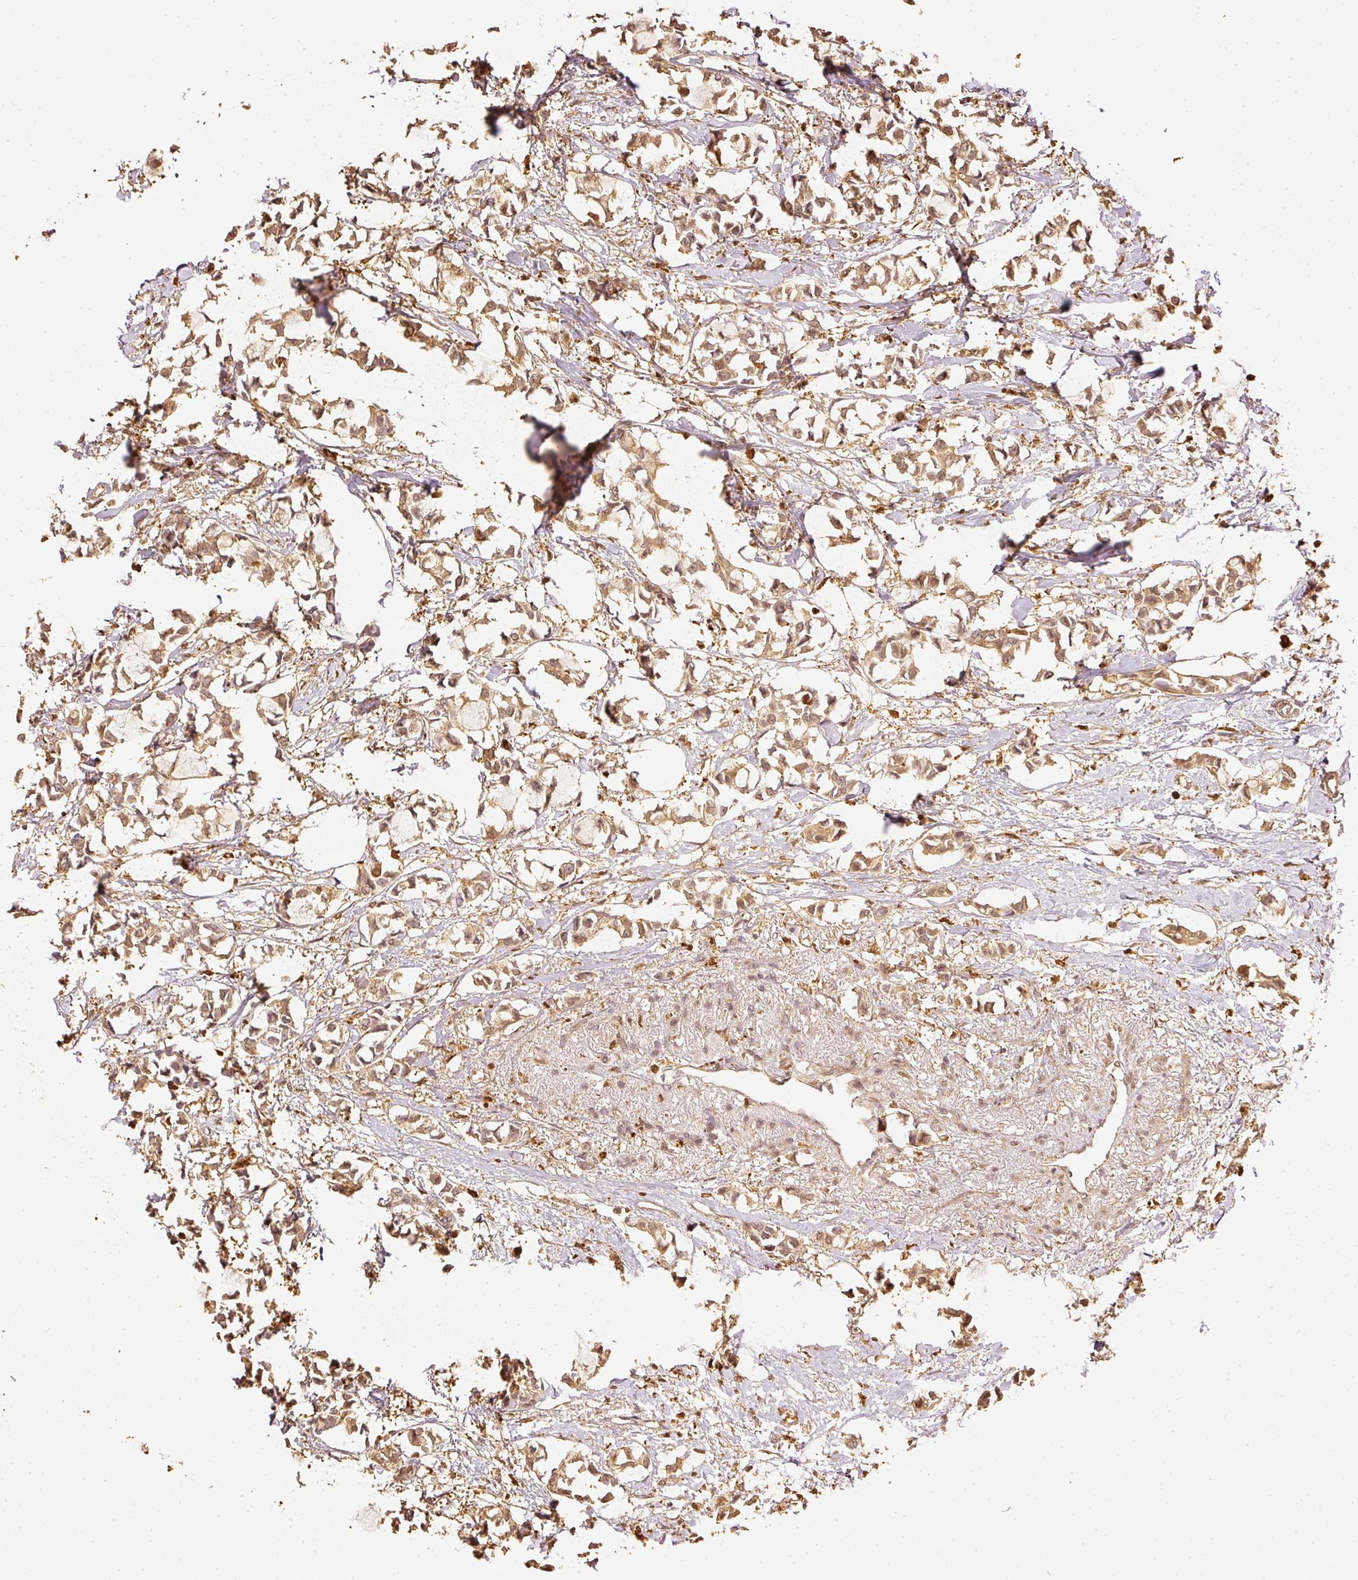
{"staining": {"intensity": "moderate", "quantity": ">75%", "location": "cytoplasmic/membranous,nuclear"}, "tissue": "breast cancer", "cell_type": "Tumor cells", "image_type": "cancer", "snomed": [{"axis": "morphology", "description": "Duct carcinoma"}, {"axis": "topography", "description": "Breast"}], "caption": "Protein staining of breast cancer tissue exhibits moderate cytoplasmic/membranous and nuclear staining in approximately >75% of tumor cells.", "gene": "PFN1", "patient": {"sex": "female", "age": 73}}